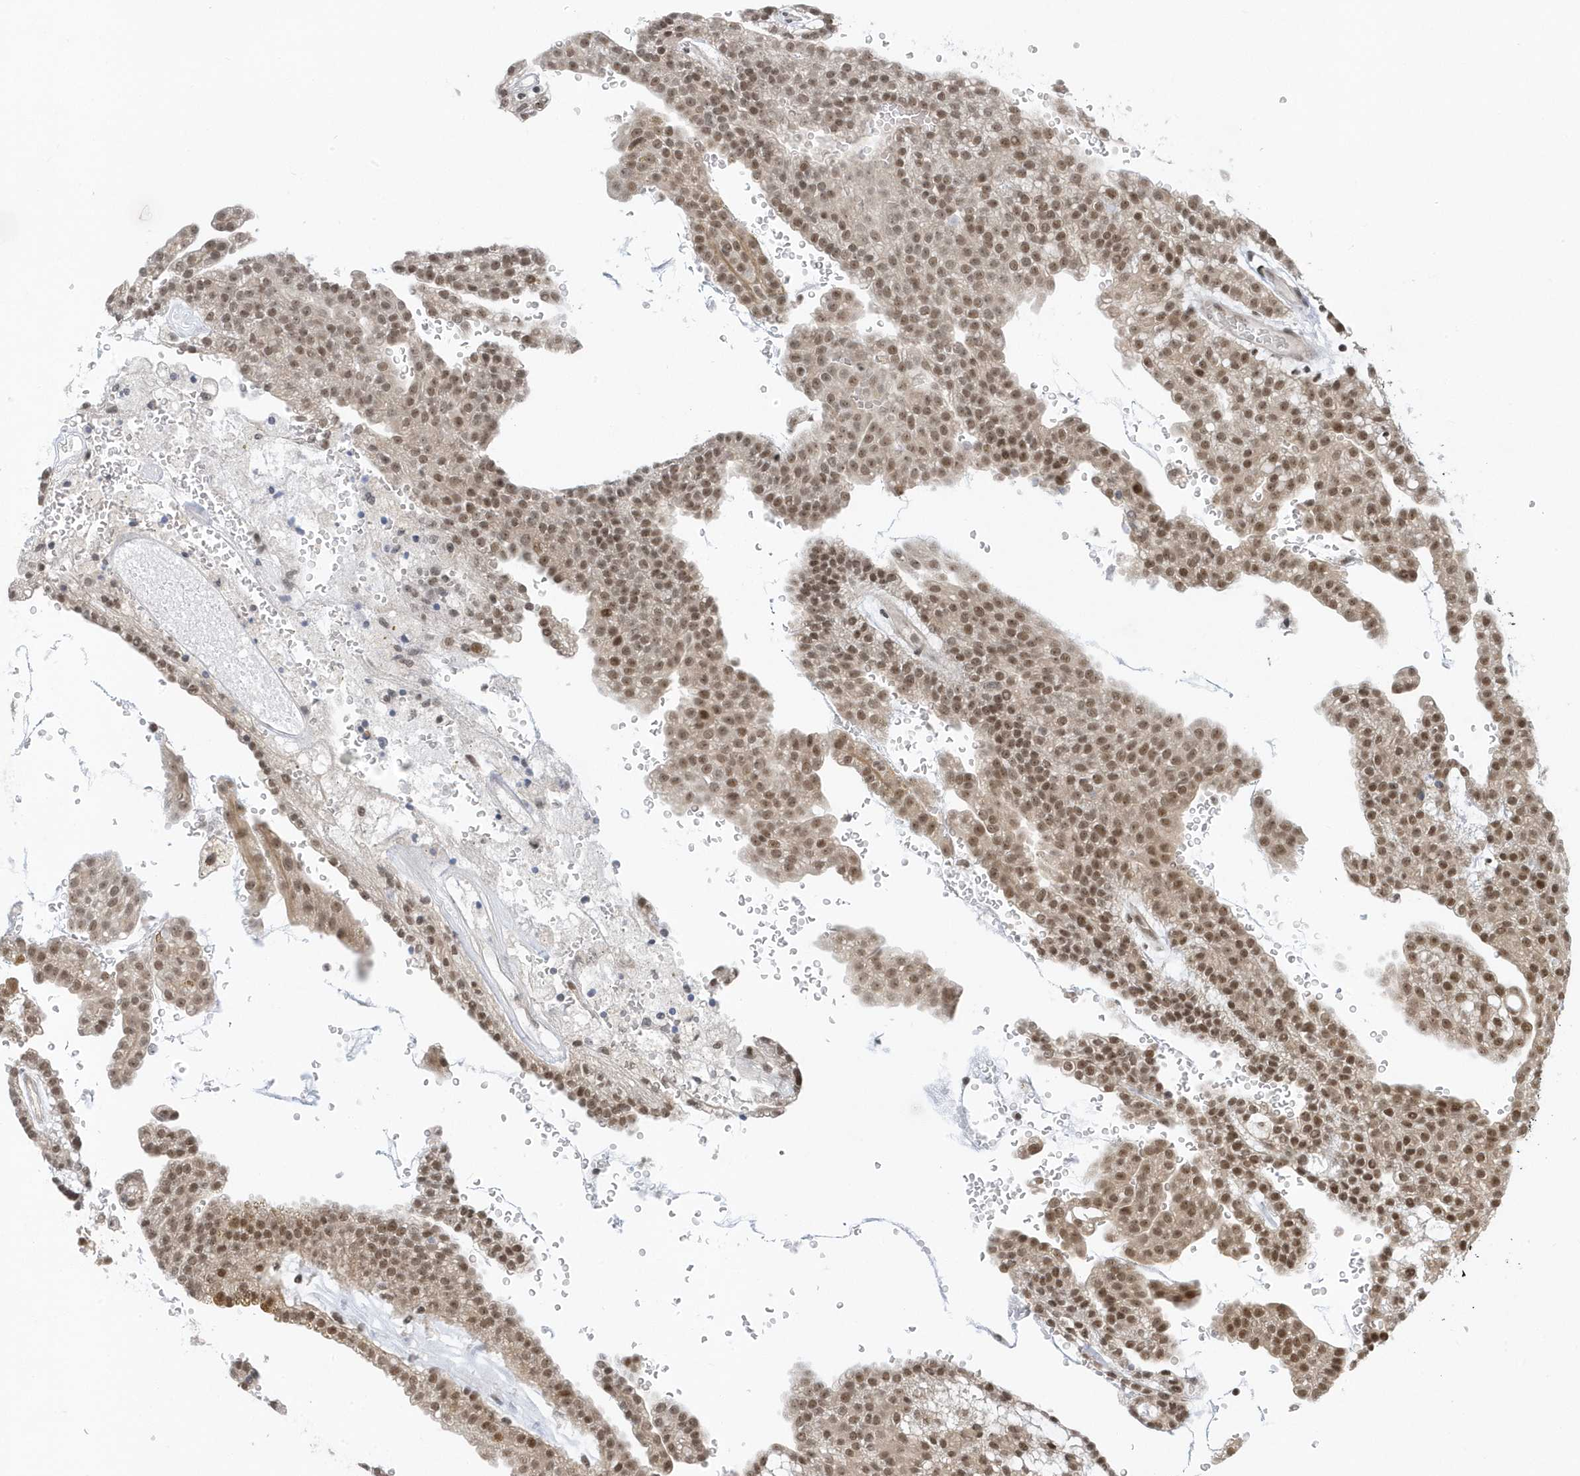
{"staining": {"intensity": "moderate", "quantity": ">75%", "location": "nuclear"}, "tissue": "renal cancer", "cell_type": "Tumor cells", "image_type": "cancer", "snomed": [{"axis": "morphology", "description": "Adenocarcinoma, NOS"}, {"axis": "topography", "description": "Kidney"}], "caption": "Tumor cells display medium levels of moderate nuclear expression in about >75% of cells in human renal adenocarcinoma.", "gene": "ZNF740", "patient": {"sex": "male", "age": 63}}